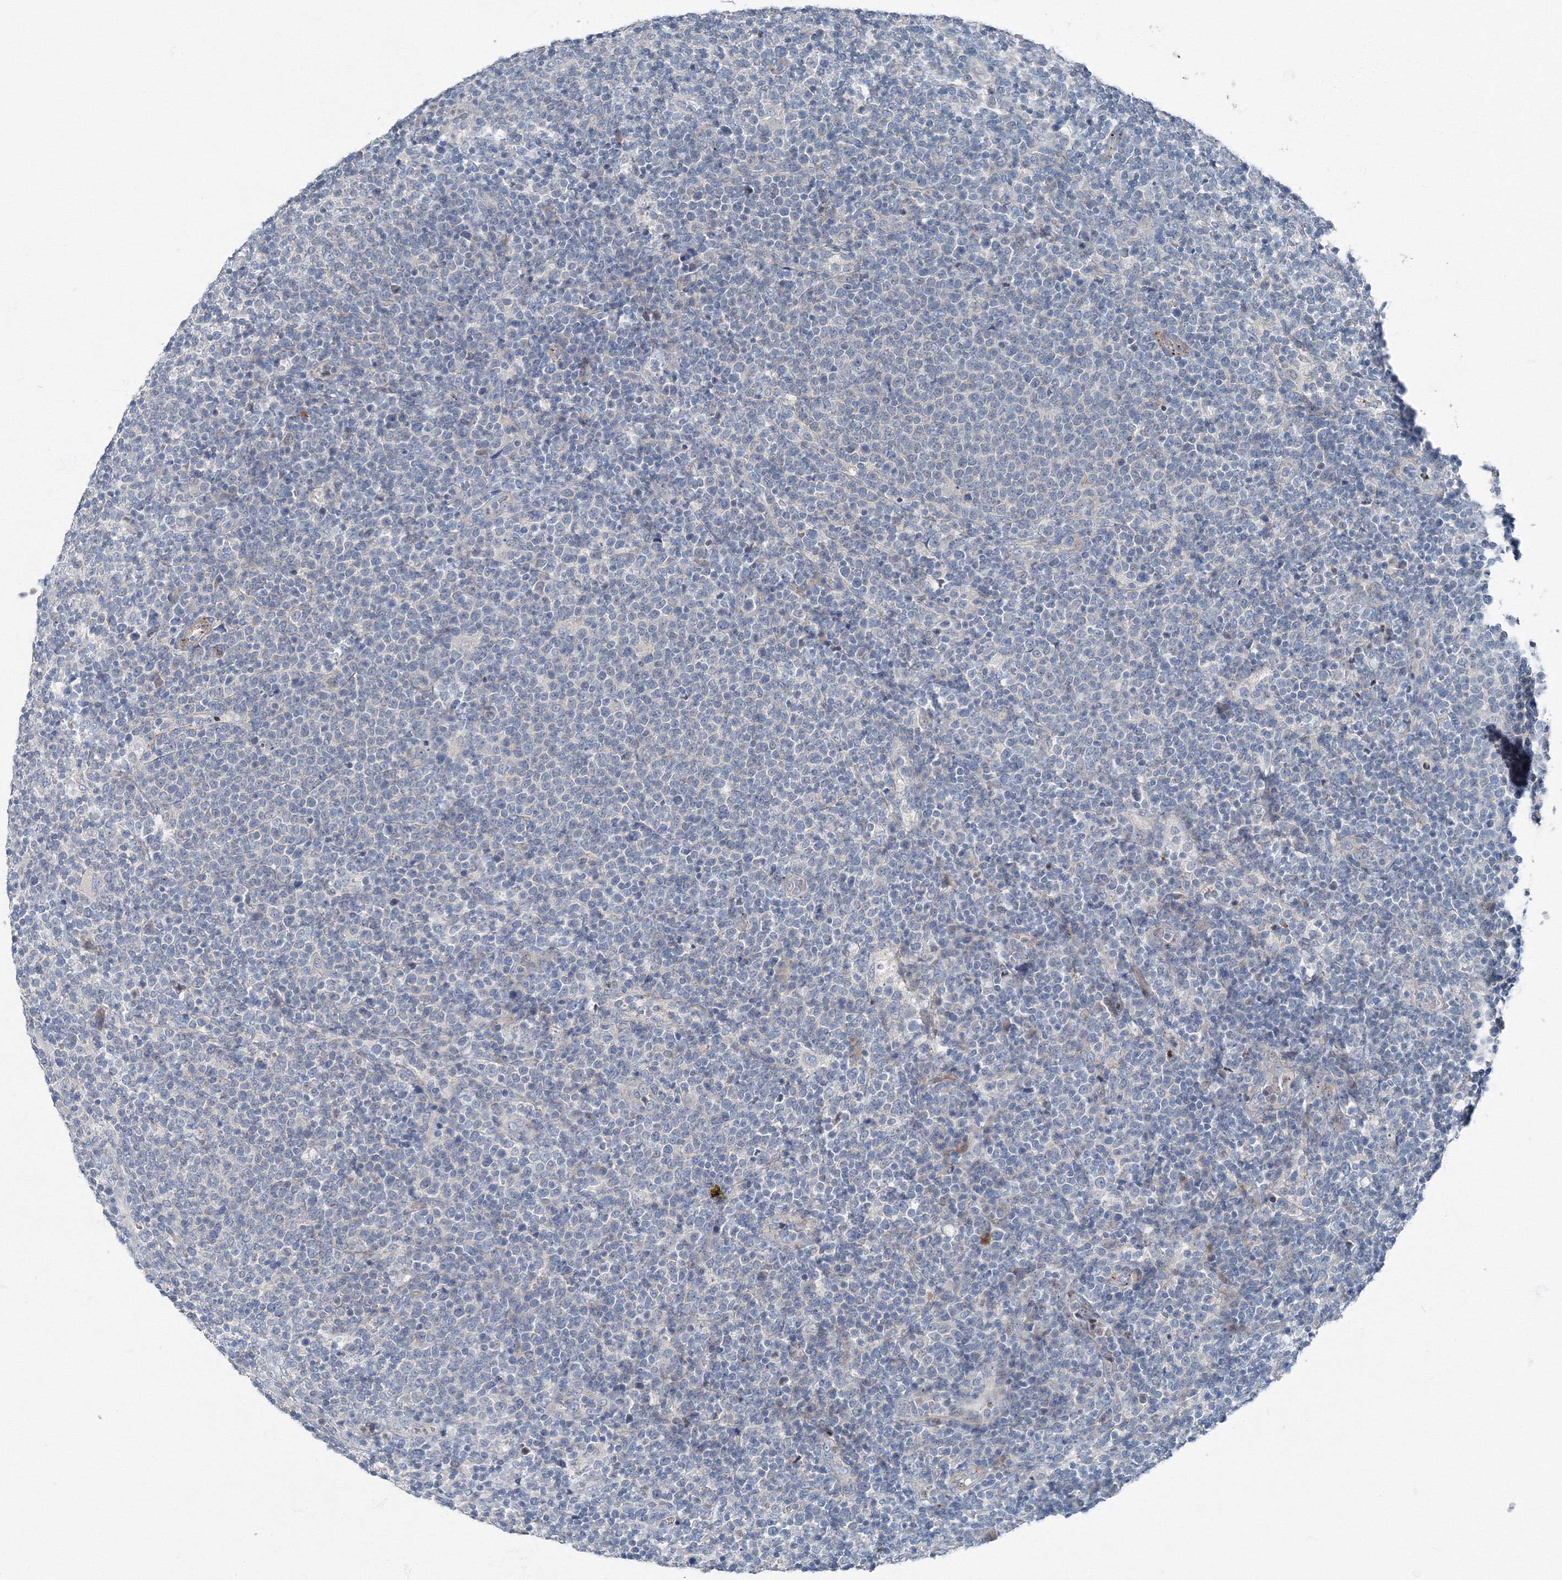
{"staining": {"intensity": "negative", "quantity": "none", "location": "none"}, "tissue": "lymphoma", "cell_type": "Tumor cells", "image_type": "cancer", "snomed": [{"axis": "morphology", "description": "Malignant lymphoma, non-Hodgkin's type, High grade"}, {"axis": "topography", "description": "Lymph node"}], "caption": "This micrograph is of lymphoma stained with immunohistochemistry to label a protein in brown with the nuclei are counter-stained blue. There is no staining in tumor cells.", "gene": "AASDH", "patient": {"sex": "male", "age": 61}}